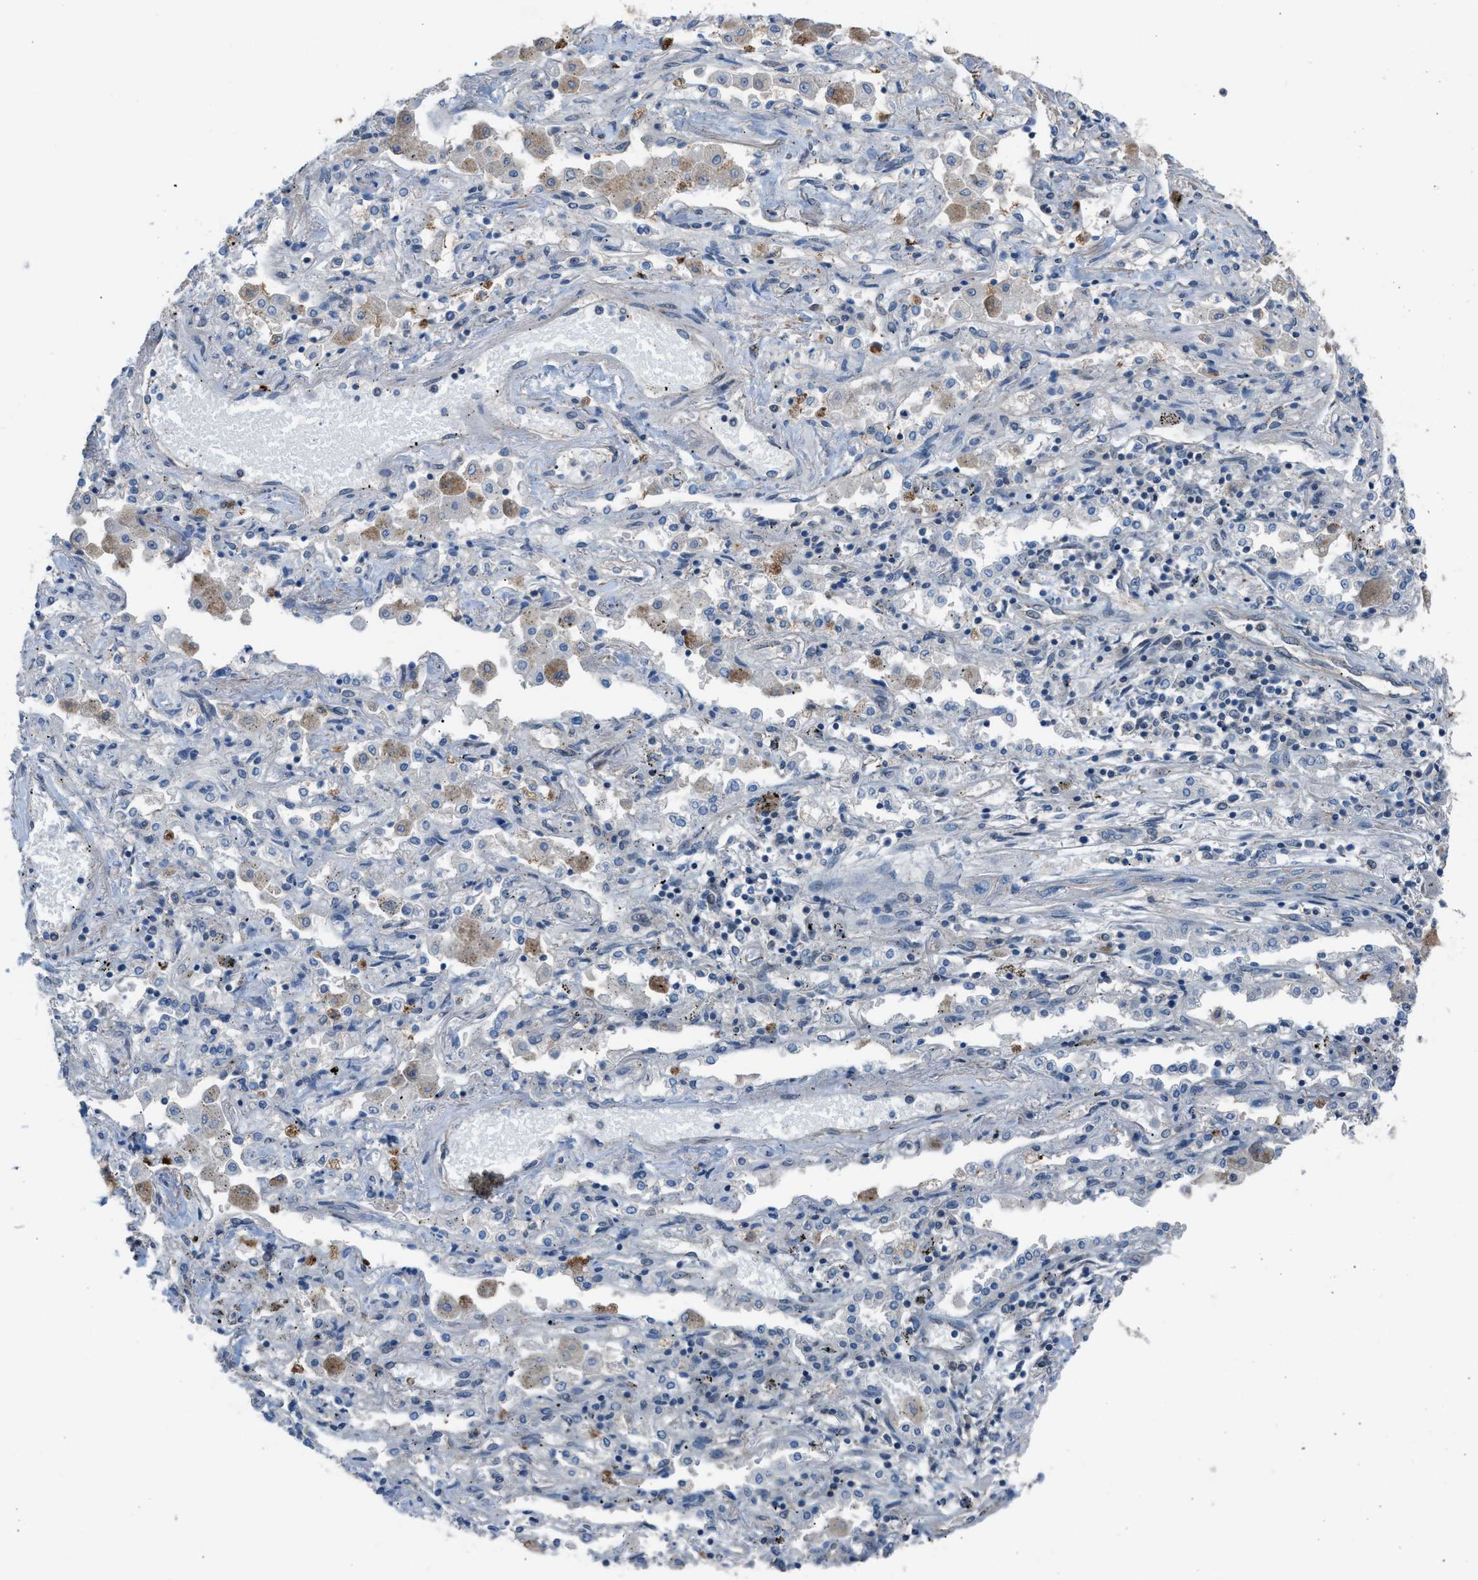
{"staining": {"intensity": "negative", "quantity": "none", "location": "none"}, "tissue": "lung cancer", "cell_type": "Tumor cells", "image_type": "cancer", "snomed": [{"axis": "morphology", "description": "Squamous cell carcinoma, NOS"}, {"axis": "topography", "description": "Lung"}], "caption": "This is an IHC histopathology image of lung cancer (squamous cell carcinoma). There is no staining in tumor cells.", "gene": "CRTC1", "patient": {"sex": "female", "age": 47}}